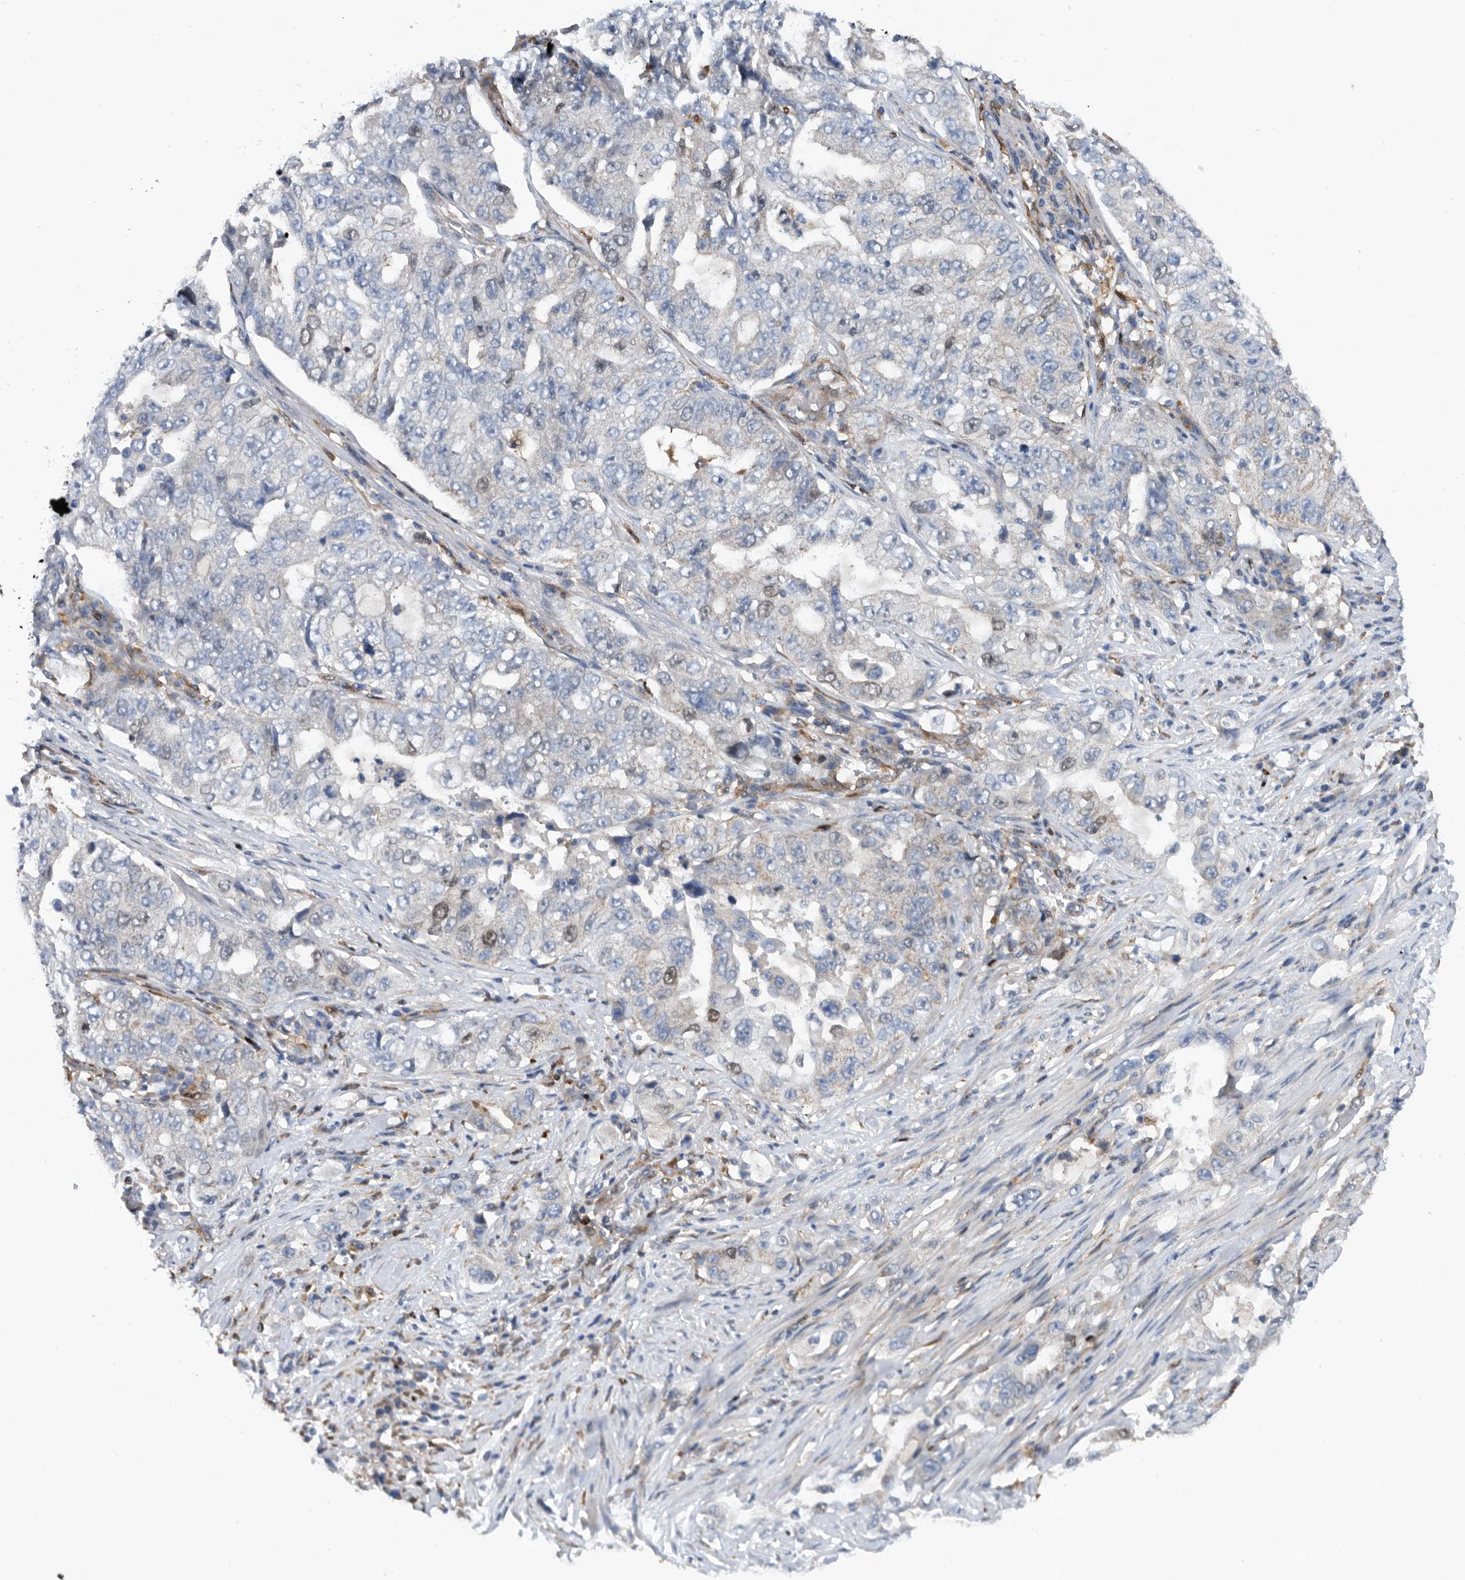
{"staining": {"intensity": "negative", "quantity": "none", "location": "none"}, "tissue": "lung cancer", "cell_type": "Tumor cells", "image_type": "cancer", "snomed": [{"axis": "morphology", "description": "Adenocarcinoma, NOS"}, {"axis": "topography", "description": "Lung"}], "caption": "This is a histopathology image of IHC staining of lung cancer (adenocarcinoma), which shows no positivity in tumor cells.", "gene": "ATAD2", "patient": {"sex": "female", "age": 51}}